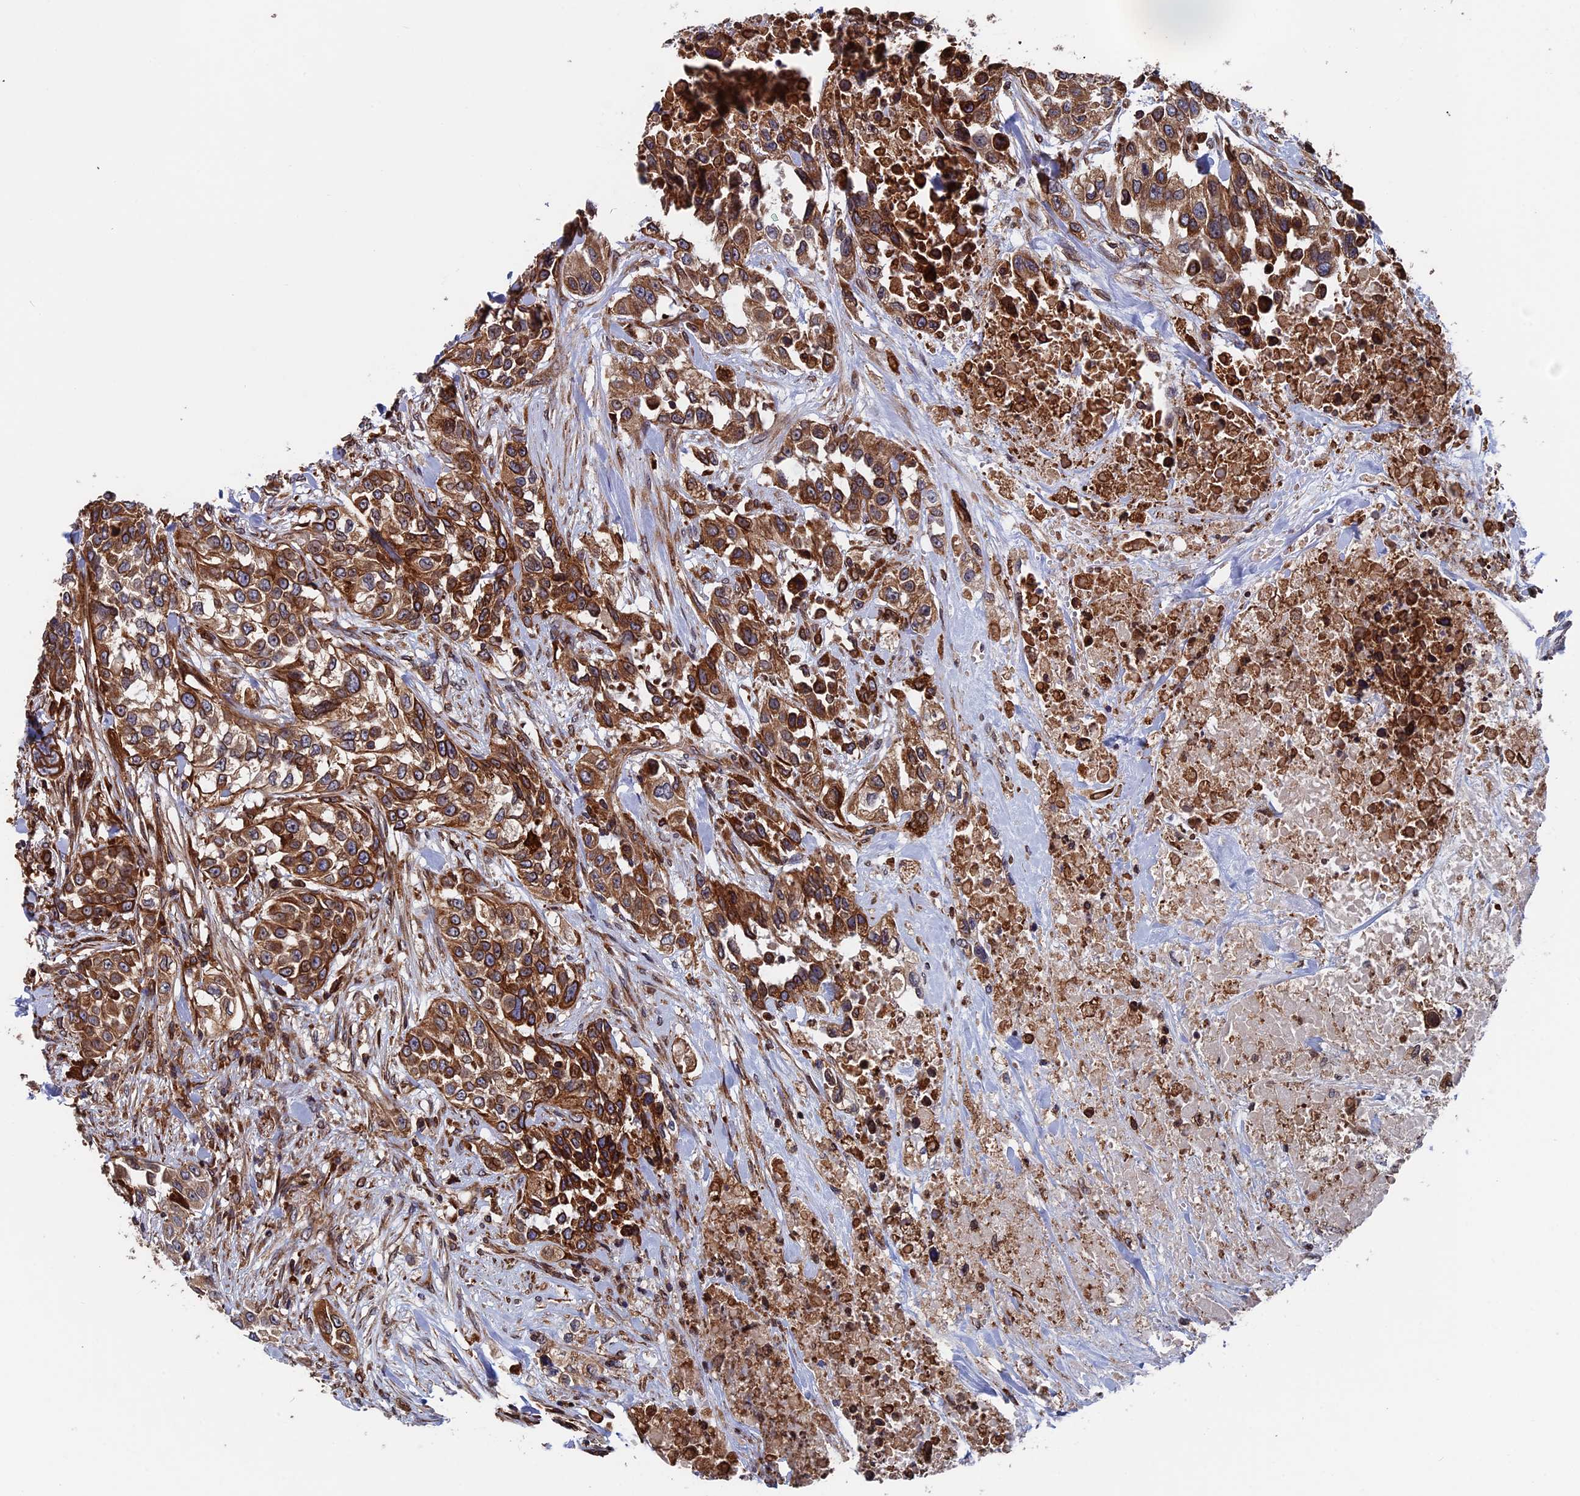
{"staining": {"intensity": "strong", "quantity": ">75%", "location": "cytoplasmic/membranous"}, "tissue": "urothelial cancer", "cell_type": "Tumor cells", "image_type": "cancer", "snomed": [{"axis": "morphology", "description": "Urothelial carcinoma, High grade"}, {"axis": "topography", "description": "Urinary bladder"}], "caption": "Urothelial carcinoma (high-grade) stained with DAB (3,3'-diaminobenzidine) immunohistochemistry shows high levels of strong cytoplasmic/membranous staining in about >75% of tumor cells. (DAB IHC, brown staining for protein, blue staining for nuclei).", "gene": "RPUSD1", "patient": {"sex": "female", "age": 80}}